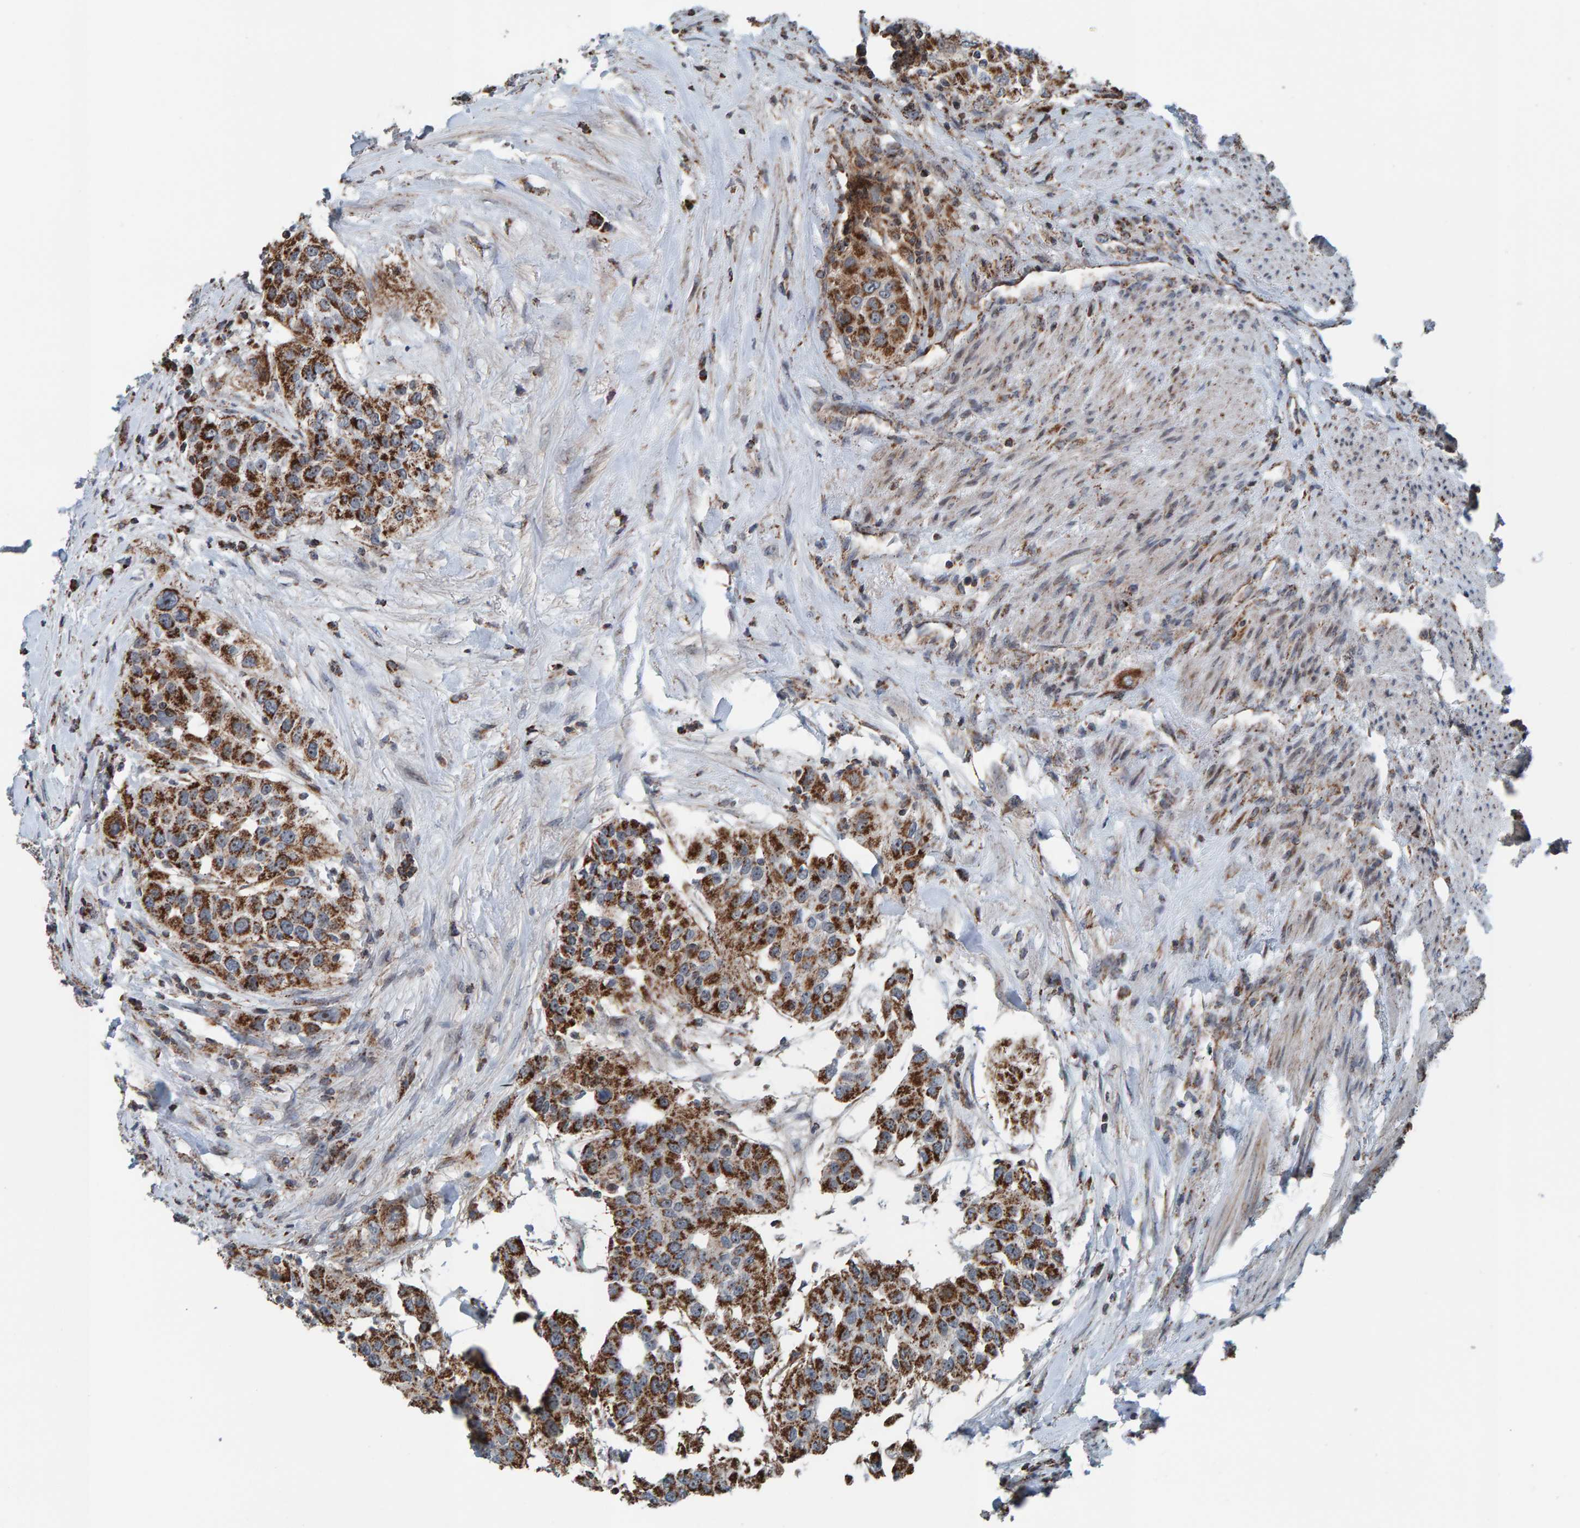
{"staining": {"intensity": "strong", "quantity": ">75%", "location": "cytoplasmic/membranous"}, "tissue": "urothelial cancer", "cell_type": "Tumor cells", "image_type": "cancer", "snomed": [{"axis": "morphology", "description": "Urothelial carcinoma, High grade"}, {"axis": "topography", "description": "Urinary bladder"}], "caption": "This photomicrograph reveals immunohistochemistry (IHC) staining of urothelial carcinoma (high-grade), with high strong cytoplasmic/membranous positivity in about >75% of tumor cells.", "gene": "ZNF48", "patient": {"sex": "female", "age": 80}}